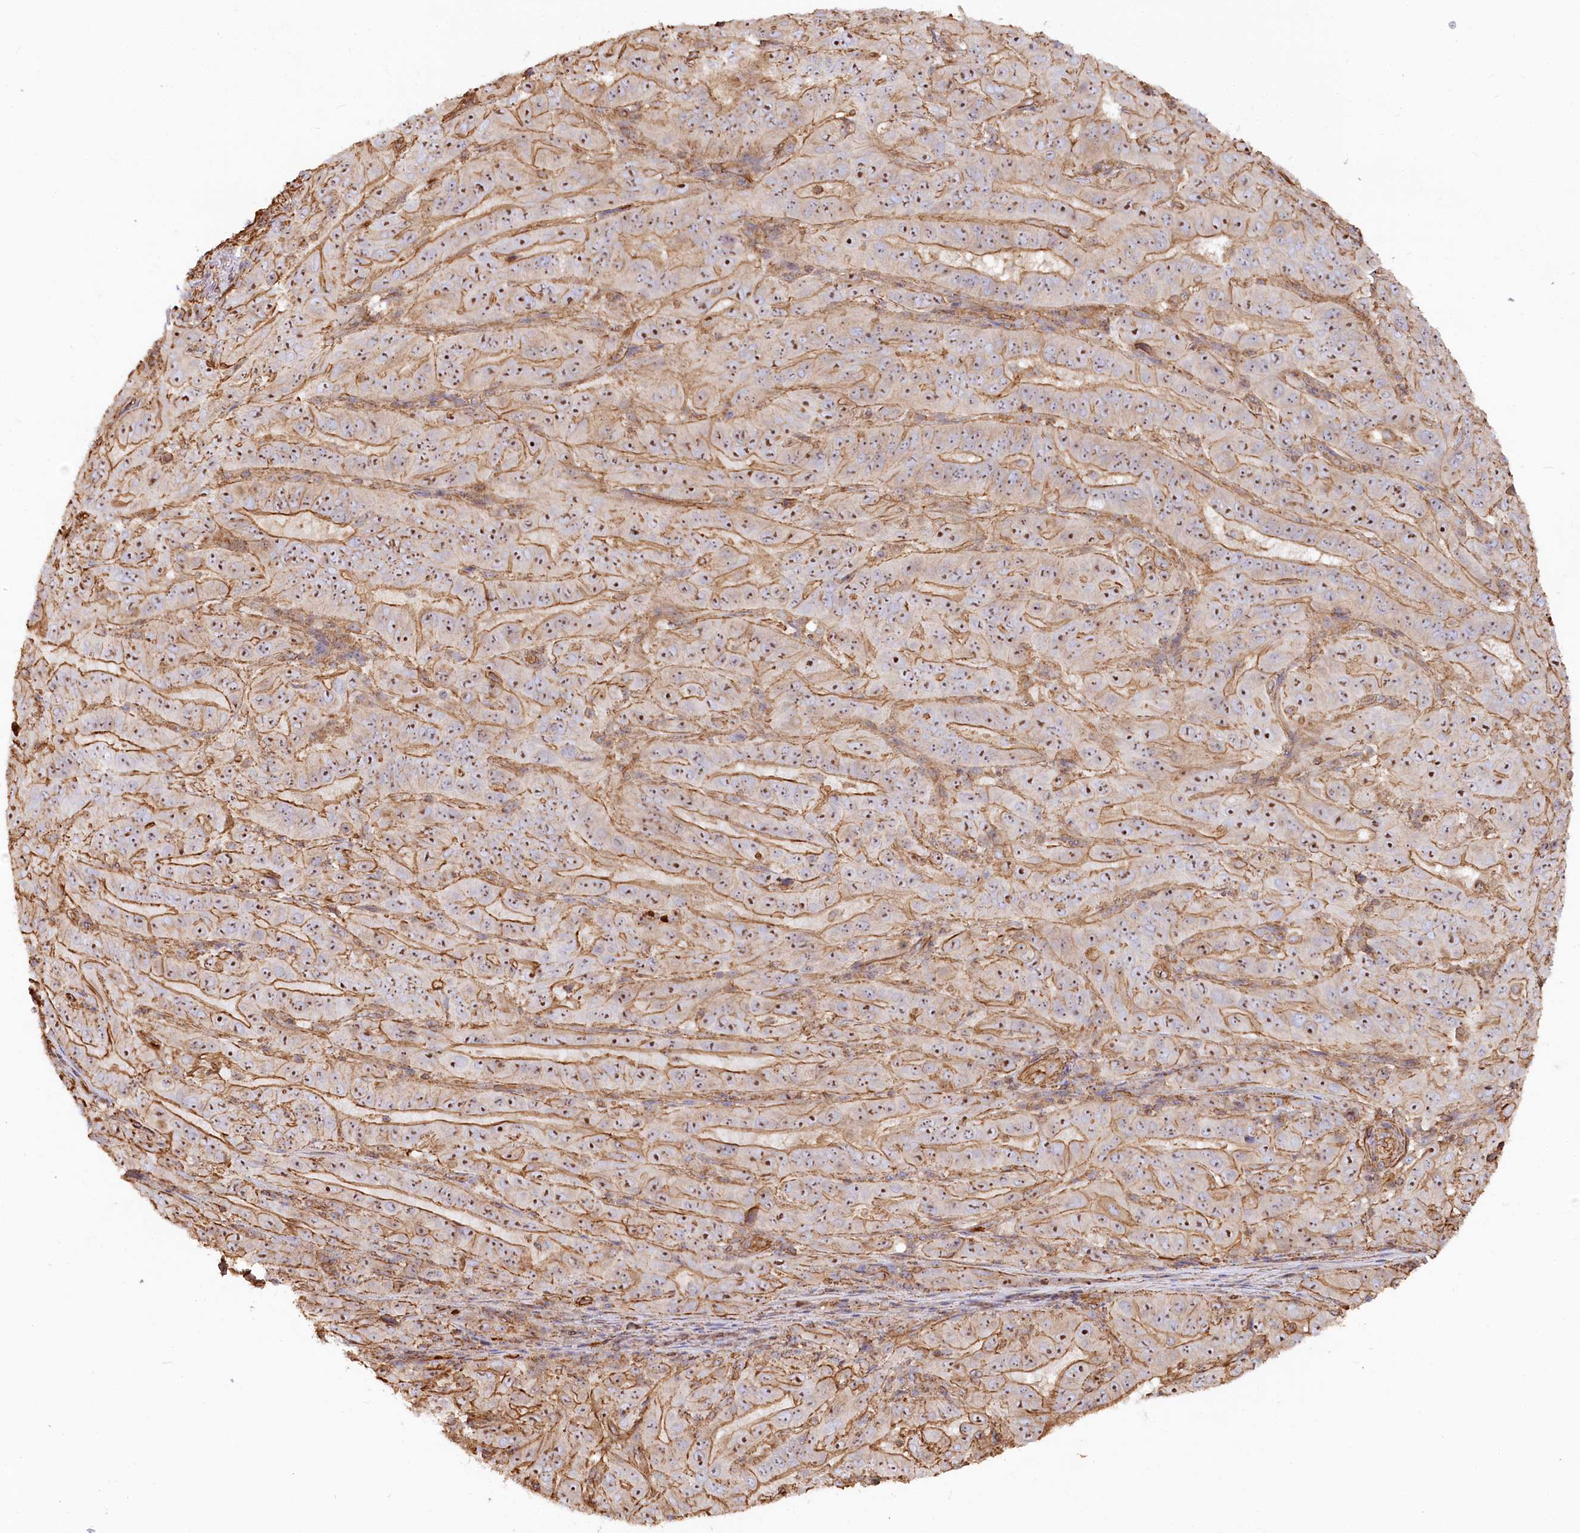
{"staining": {"intensity": "moderate", "quantity": "25%-75%", "location": "cytoplasmic/membranous,nuclear"}, "tissue": "pancreatic cancer", "cell_type": "Tumor cells", "image_type": "cancer", "snomed": [{"axis": "morphology", "description": "Adenocarcinoma, NOS"}, {"axis": "topography", "description": "Pancreas"}], "caption": "DAB (3,3'-diaminobenzidine) immunohistochemical staining of pancreatic cancer (adenocarcinoma) displays moderate cytoplasmic/membranous and nuclear protein expression in about 25%-75% of tumor cells.", "gene": "WDR36", "patient": {"sex": "male", "age": 63}}